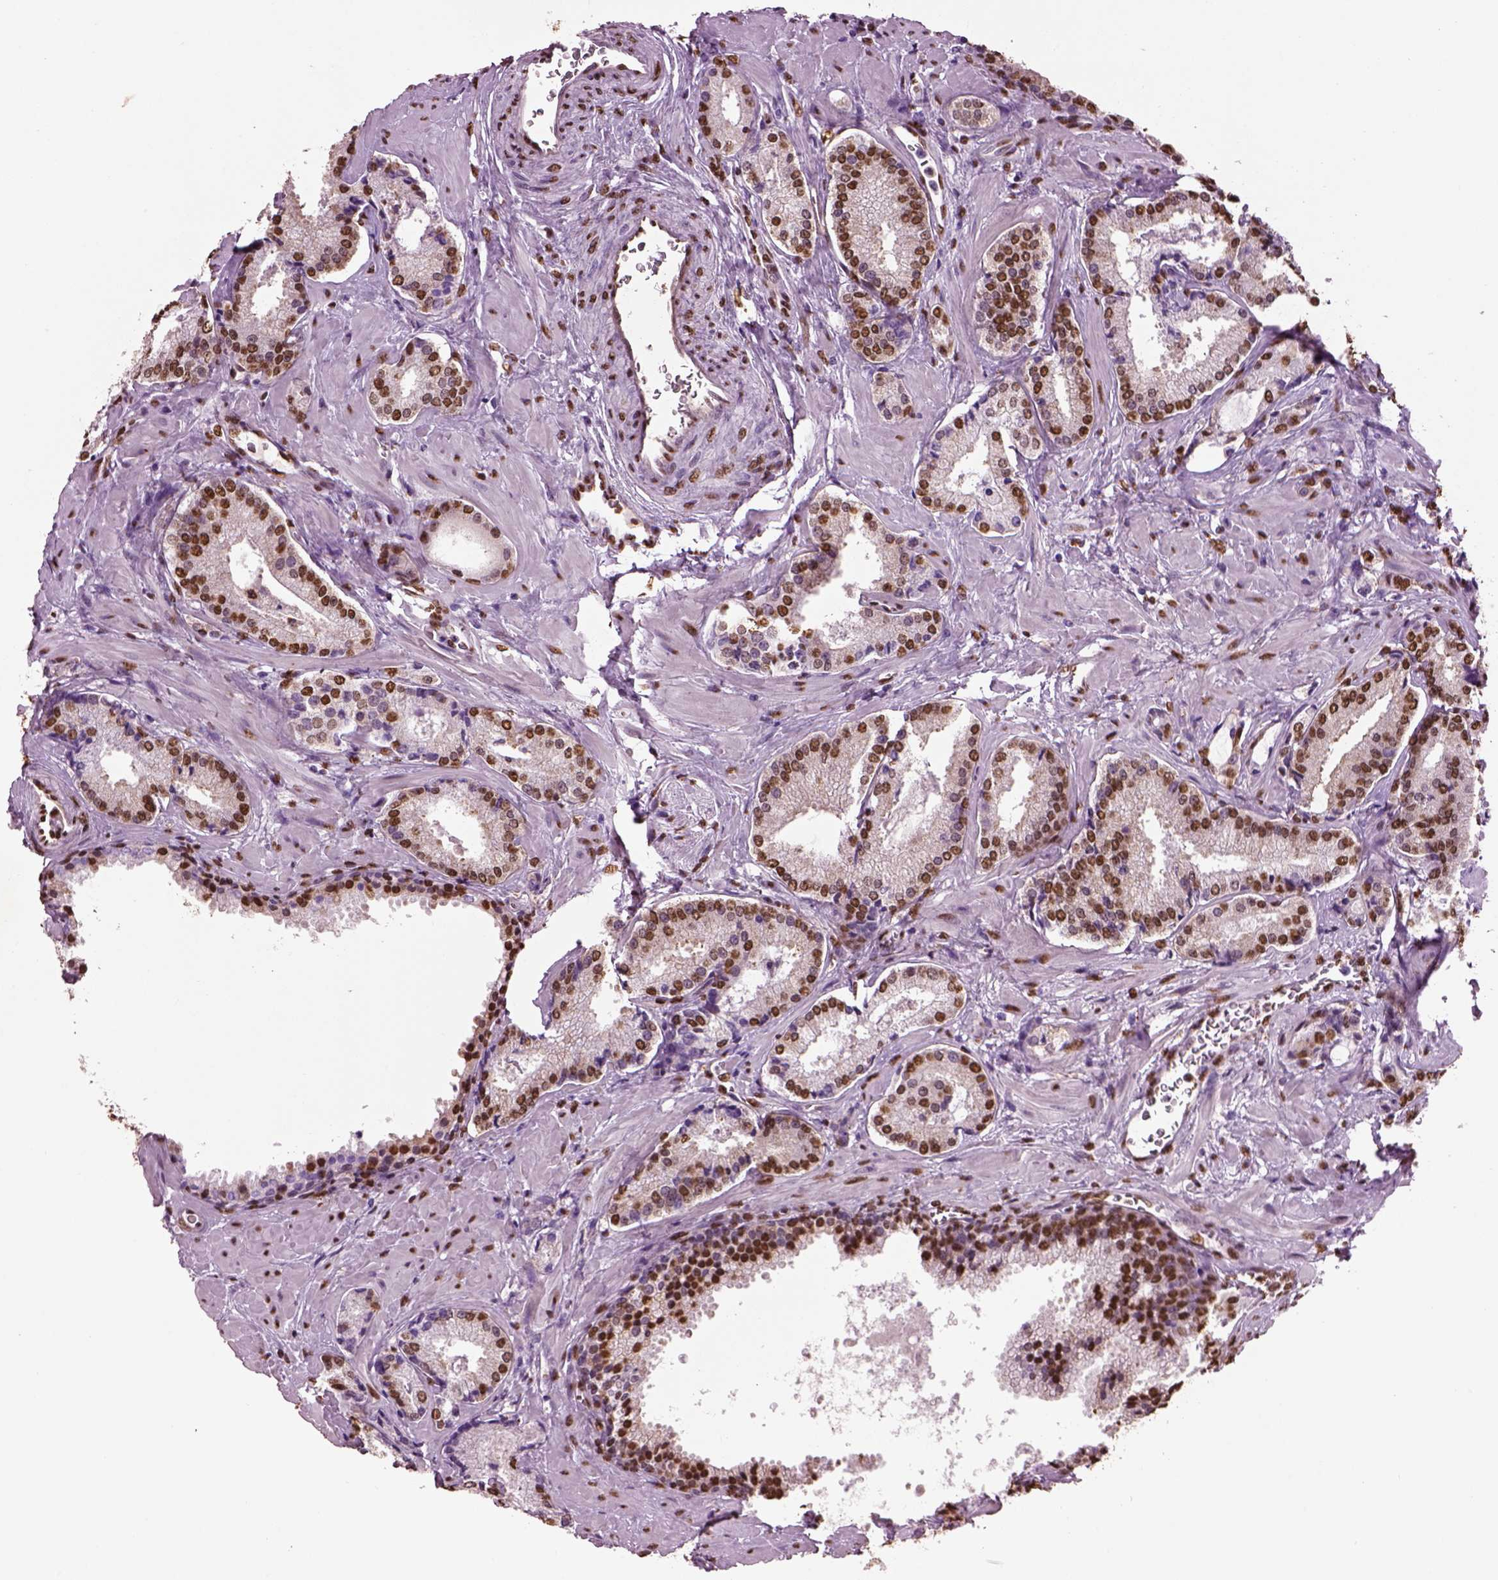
{"staining": {"intensity": "moderate", "quantity": ">75%", "location": "nuclear"}, "tissue": "prostate cancer", "cell_type": "Tumor cells", "image_type": "cancer", "snomed": [{"axis": "morphology", "description": "Adenocarcinoma, Low grade"}, {"axis": "topography", "description": "Prostate"}], "caption": "Tumor cells show medium levels of moderate nuclear positivity in approximately >75% of cells in human low-grade adenocarcinoma (prostate).", "gene": "DDX3X", "patient": {"sex": "male", "age": 56}}